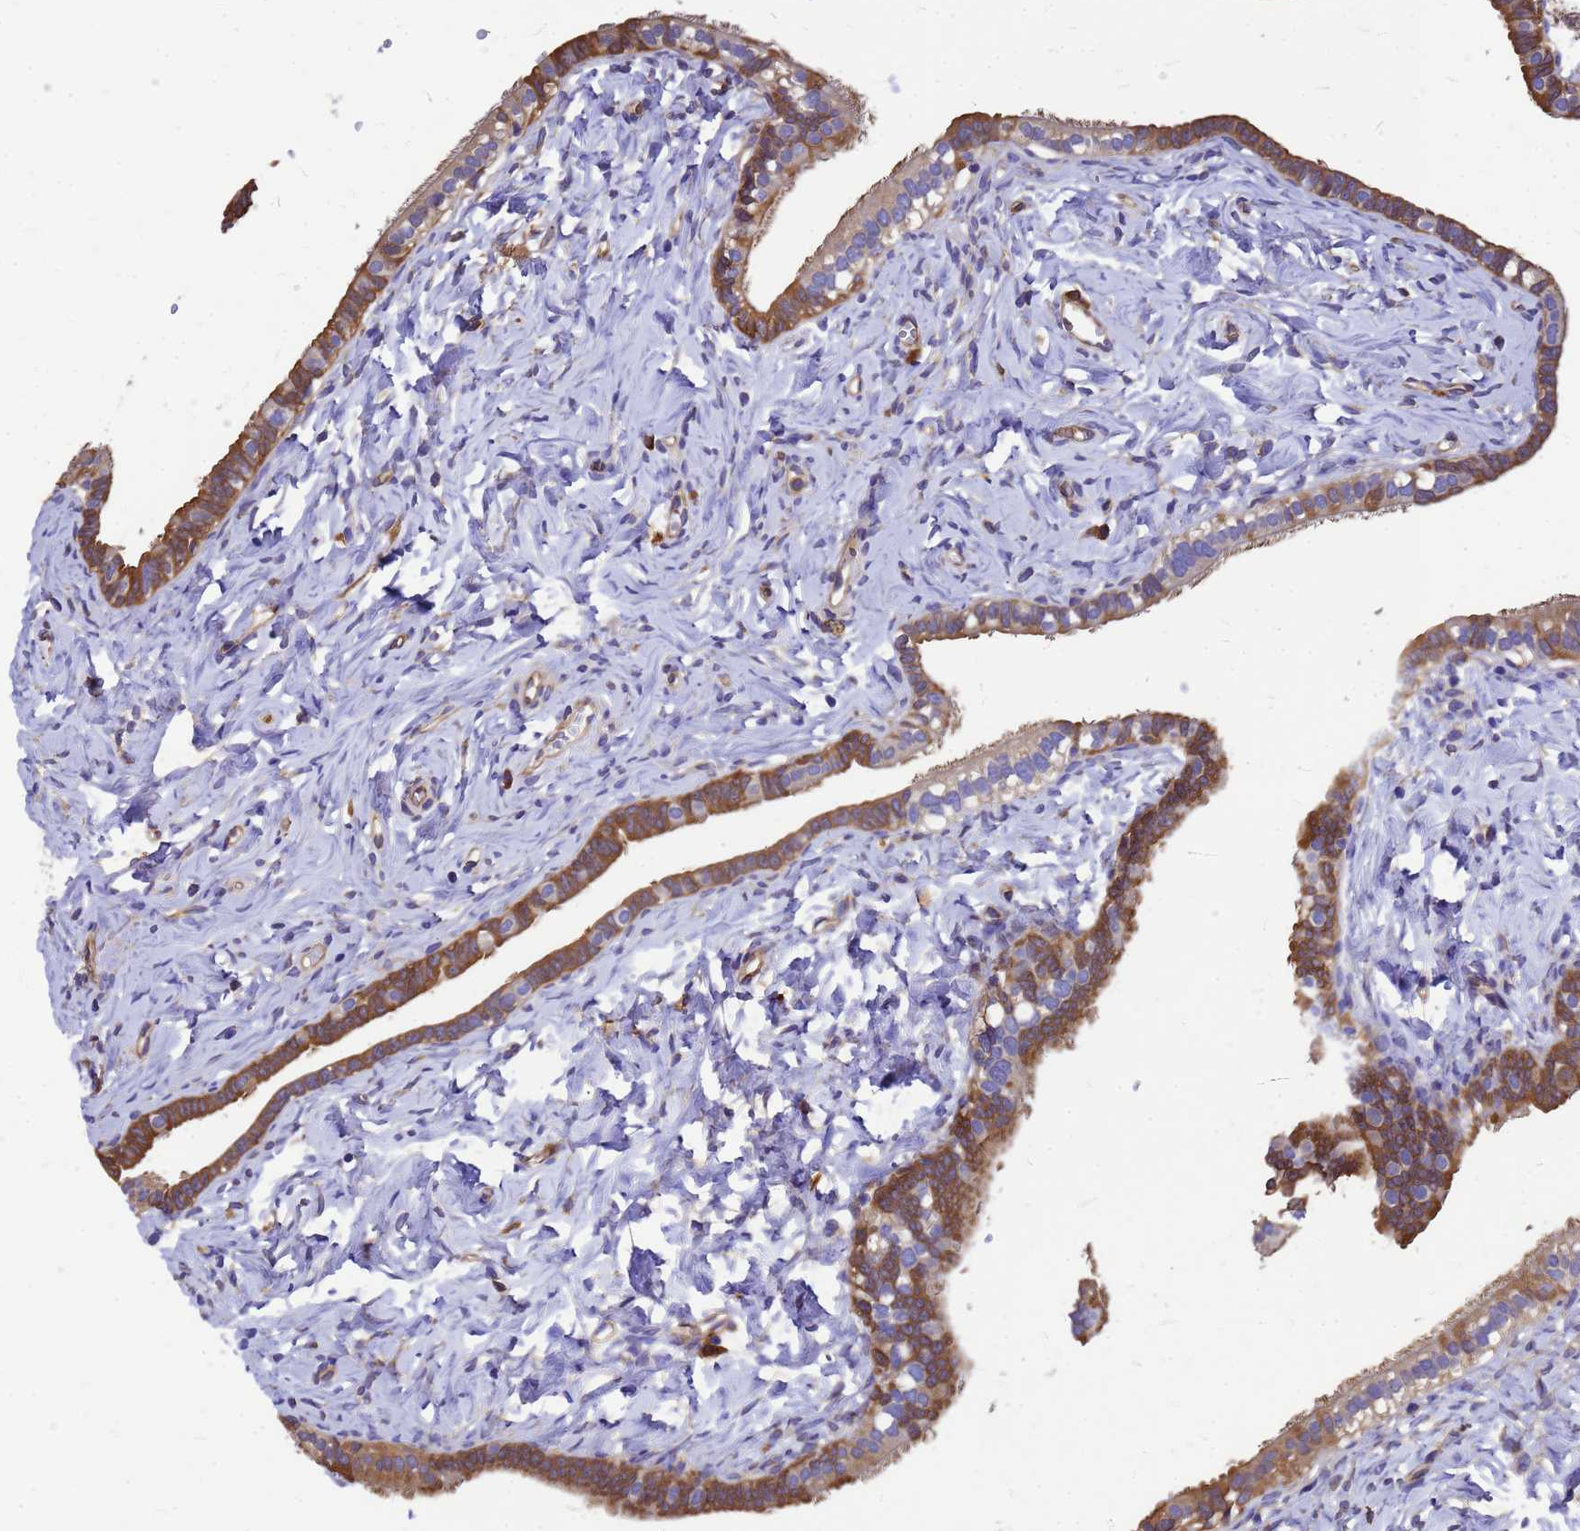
{"staining": {"intensity": "moderate", "quantity": ">75%", "location": "cytoplasmic/membranous"}, "tissue": "fallopian tube", "cell_type": "Glandular cells", "image_type": "normal", "snomed": [{"axis": "morphology", "description": "Normal tissue, NOS"}, {"axis": "topography", "description": "Fallopian tube"}], "caption": "The image displays a brown stain indicating the presence of a protein in the cytoplasmic/membranous of glandular cells in fallopian tube.", "gene": "GID4", "patient": {"sex": "female", "age": 66}}